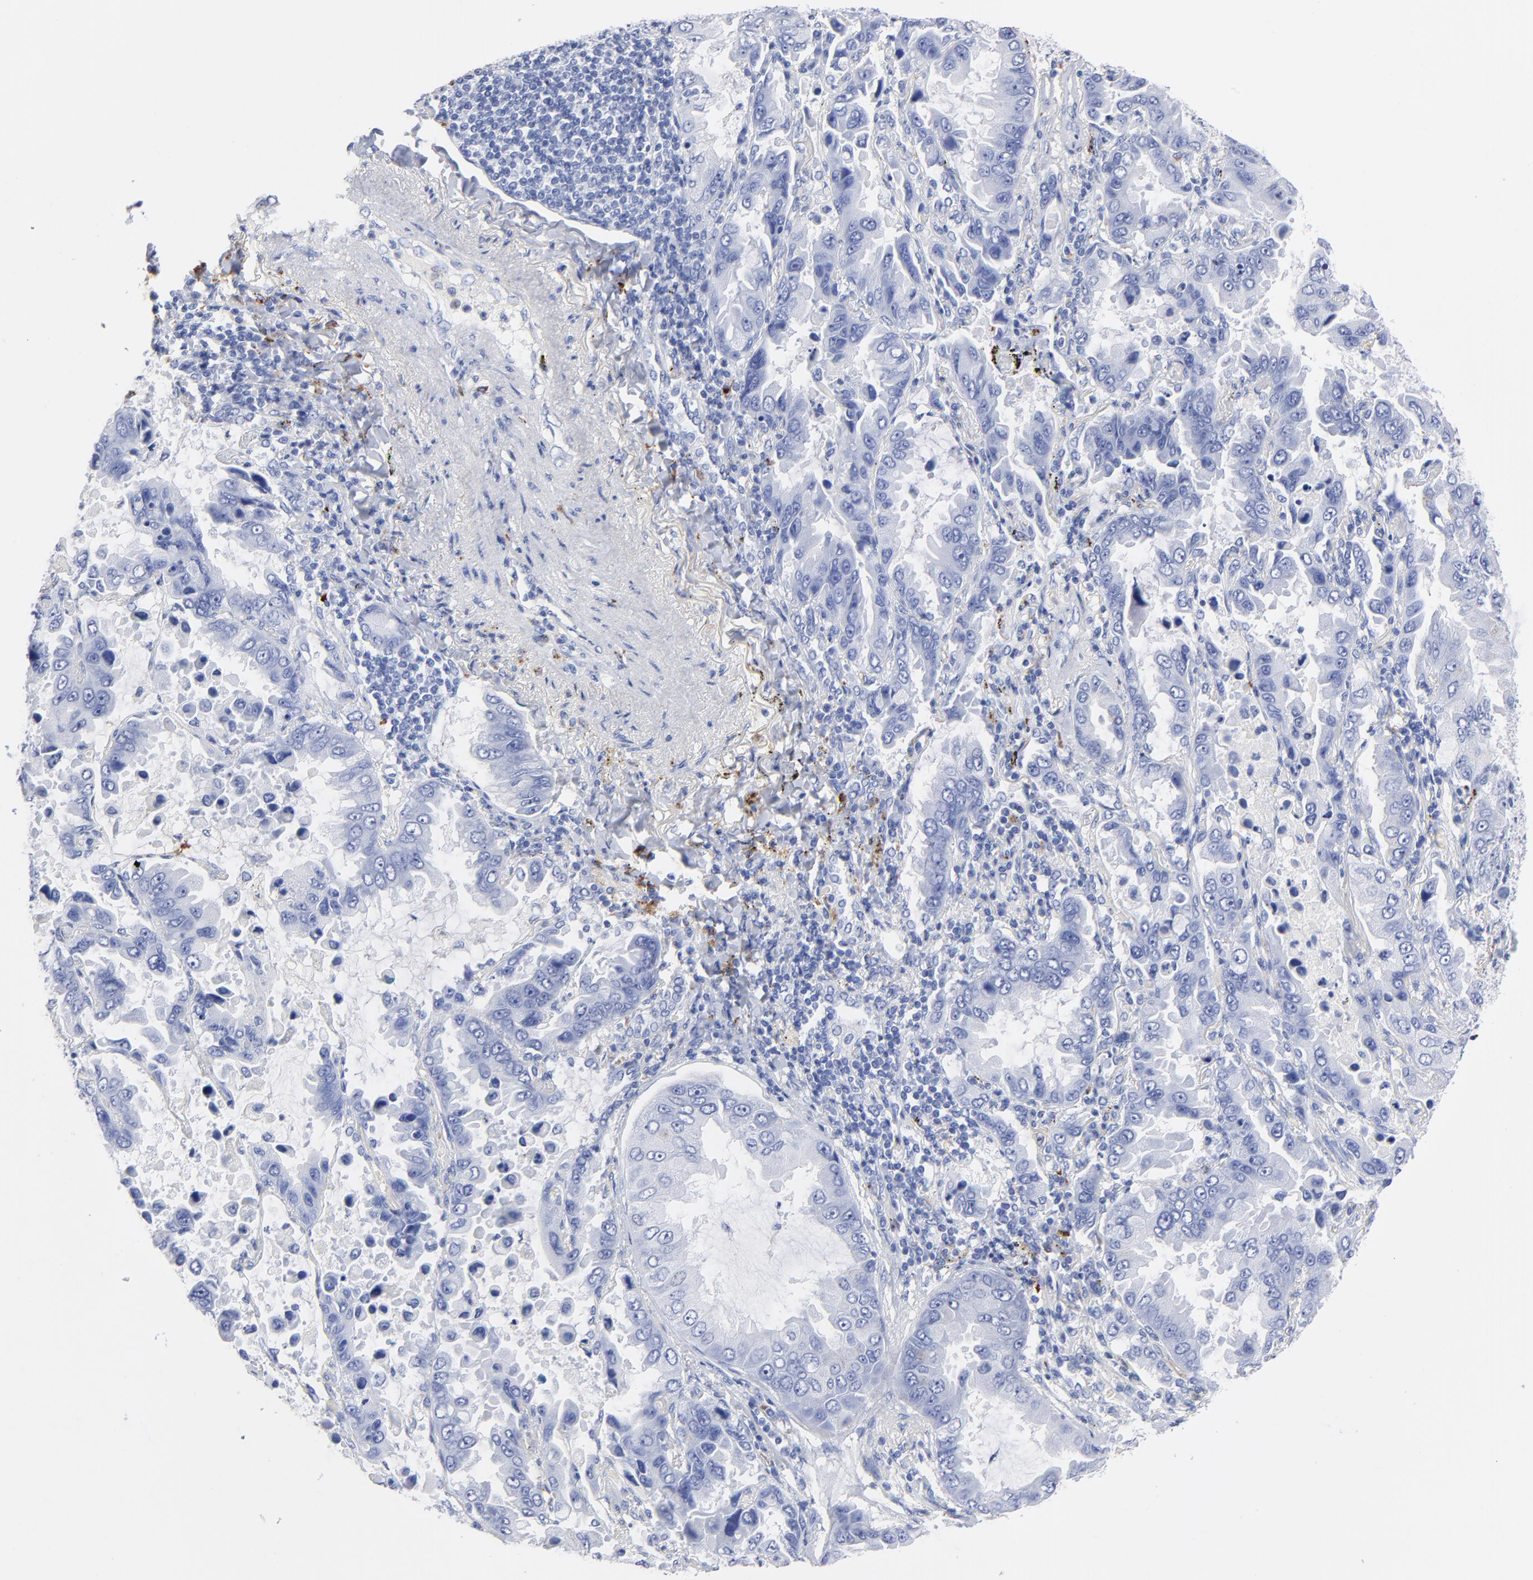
{"staining": {"intensity": "negative", "quantity": "none", "location": "none"}, "tissue": "lung cancer", "cell_type": "Tumor cells", "image_type": "cancer", "snomed": [{"axis": "morphology", "description": "Adenocarcinoma, NOS"}, {"axis": "topography", "description": "Lung"}], "caption": "Human lung cancer stained for a protein using immunohistochemistry displays no positivity in tumor cells.", "gene": "CPVL", "patient": {"sex": "male", "age": 64}}